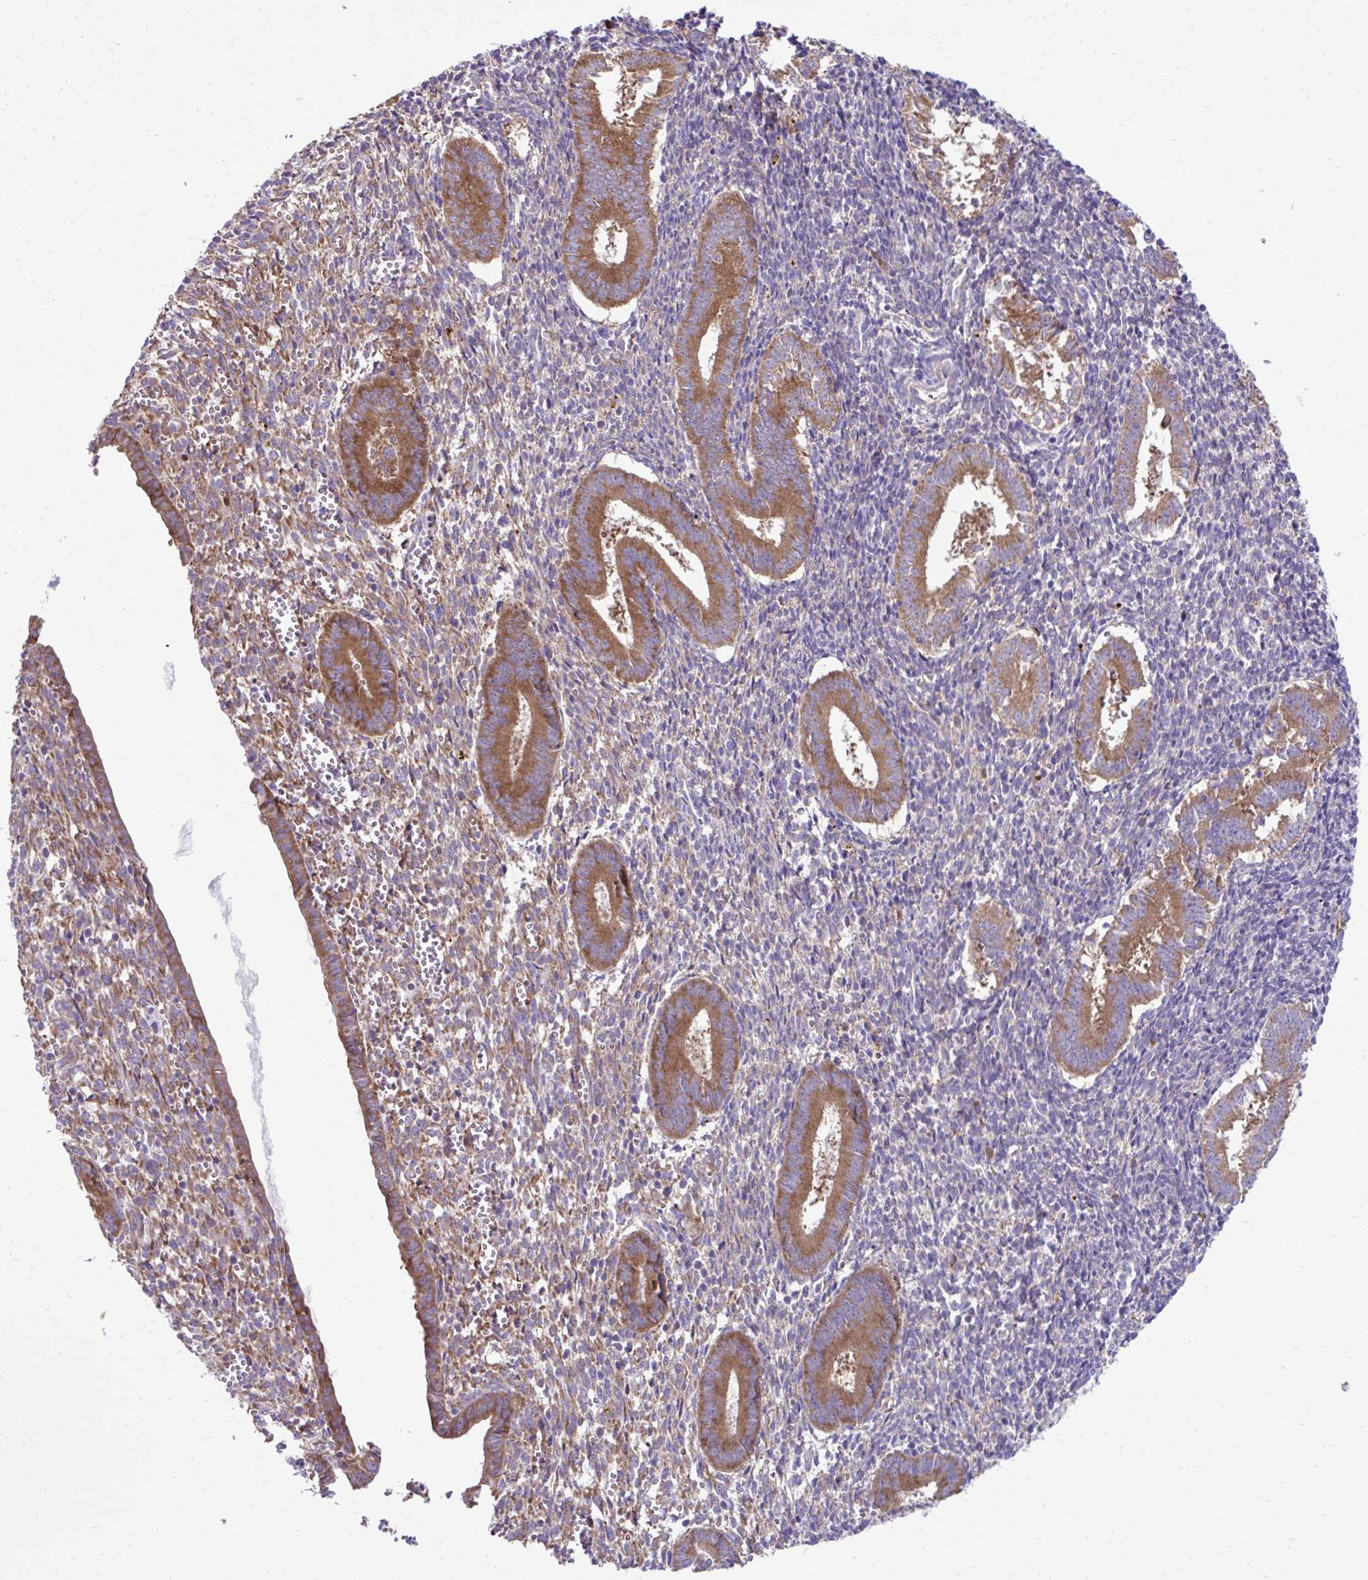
{"staining": {"intensity": "moderate", "quantity": "<25%", "location": "cytoplasmic/membranous"}, "tissue": "endometrium", "cell_type": "Cells in endometrial stroma", "image_type": "normal", "snomed": [{"axis": "morphology", "description": "Normal tissue, NOS"}, {"axis": "topography", "description": "Endometrium"}], "caption": "Immunohistochemistry of unremarkable endometrium shows low levels of moderate cytoplasmic/membranous positivity in about <25% of cells in endometrial stroma.", "gene": "RPL7", "patient": {"sex": "female", "age": 25}}